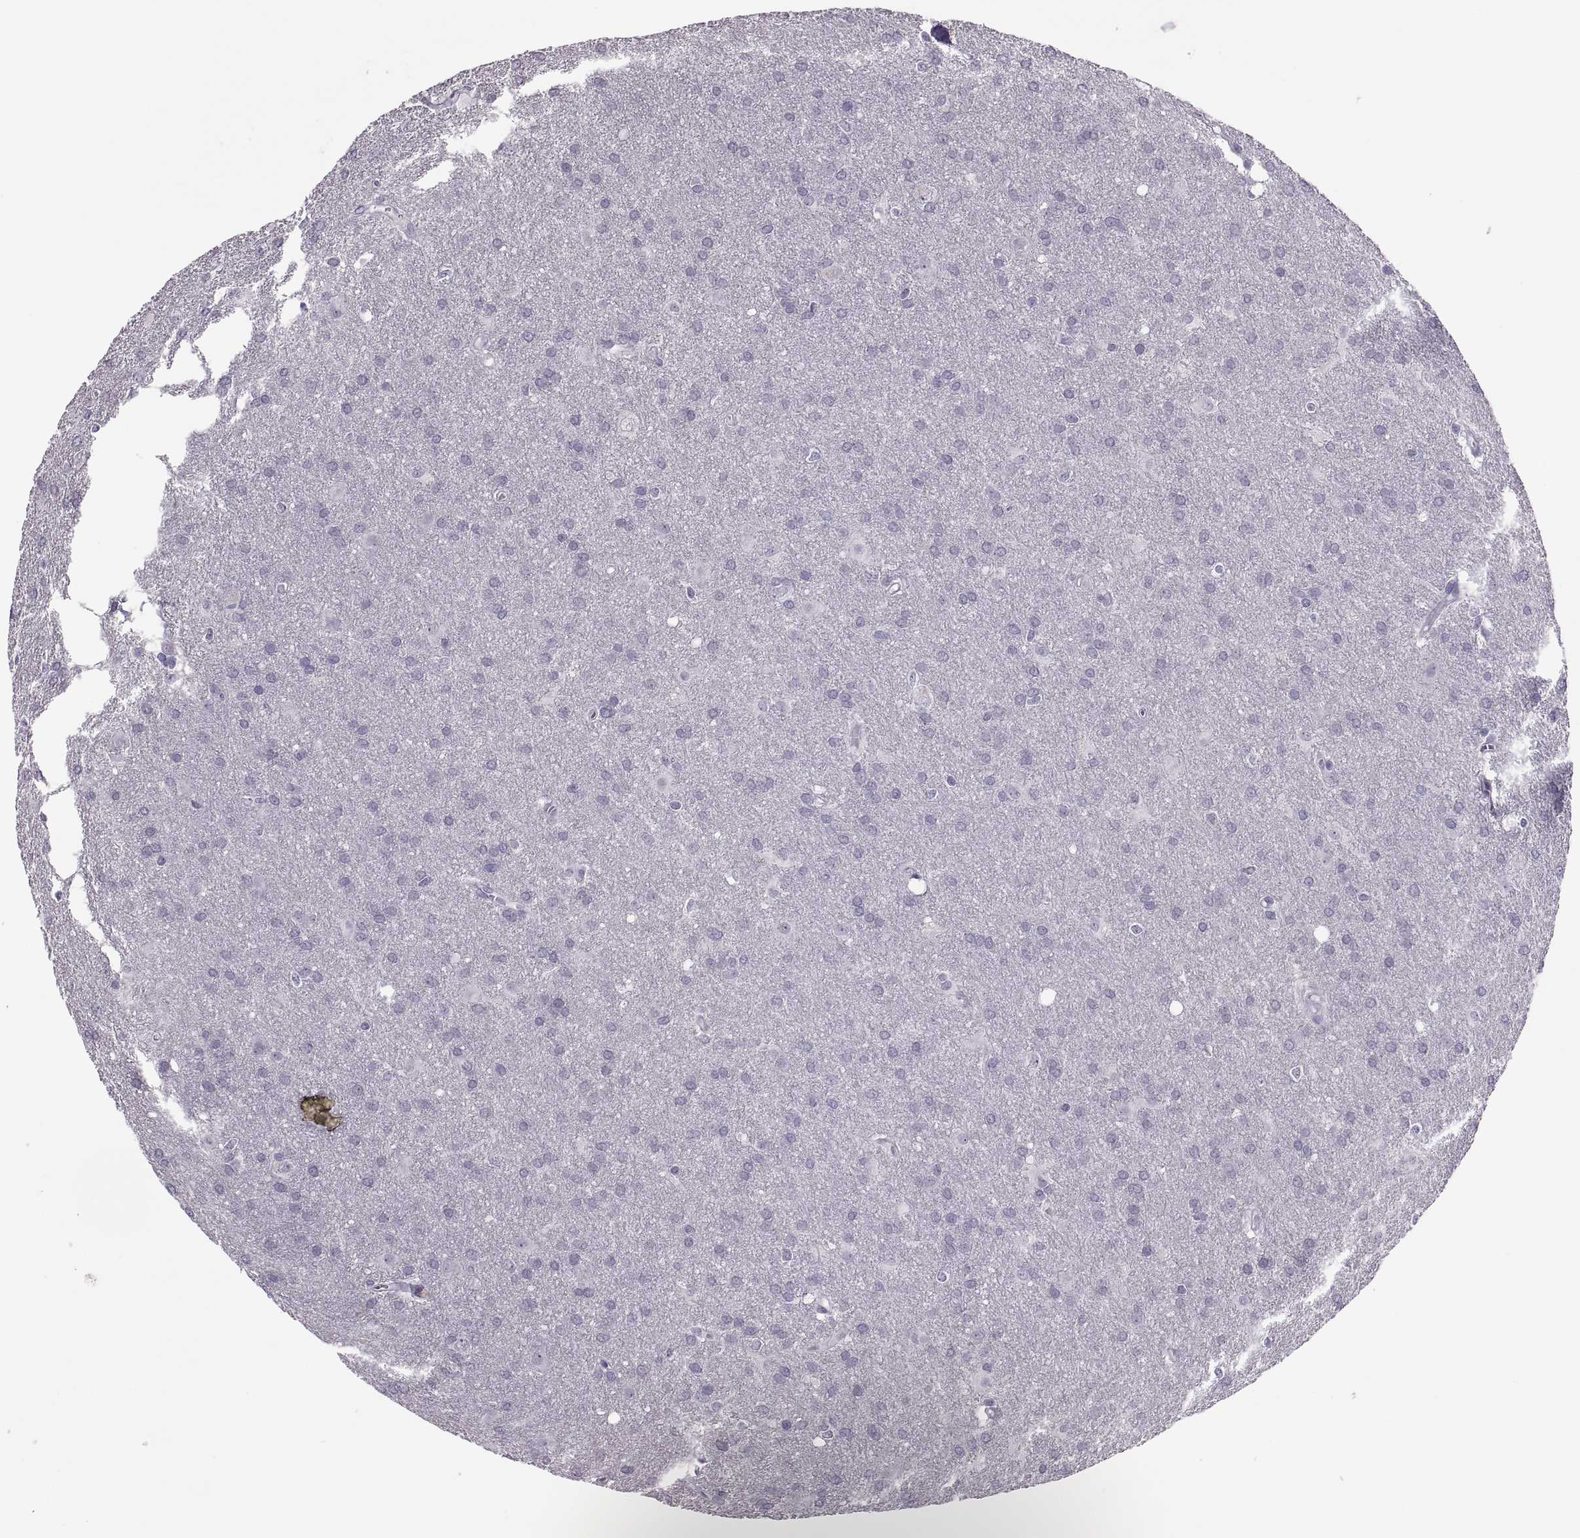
{"staining": {"intensity": "negative", "quantity": "none", "location": "none"}, "tissue": "glioma", "cell_type": "Tumor cells", "image_type": "cancer", "snomed": [{"axis": "morphology", "description": "Glioma, malignant, Low grade"}, {"axis": "topography", "description": "Brain"}], "caption": "Tumor cells show no significant expression in glioma.", "gene": "SYNGR4", "patient": {"sex": "male", "age": 58}}